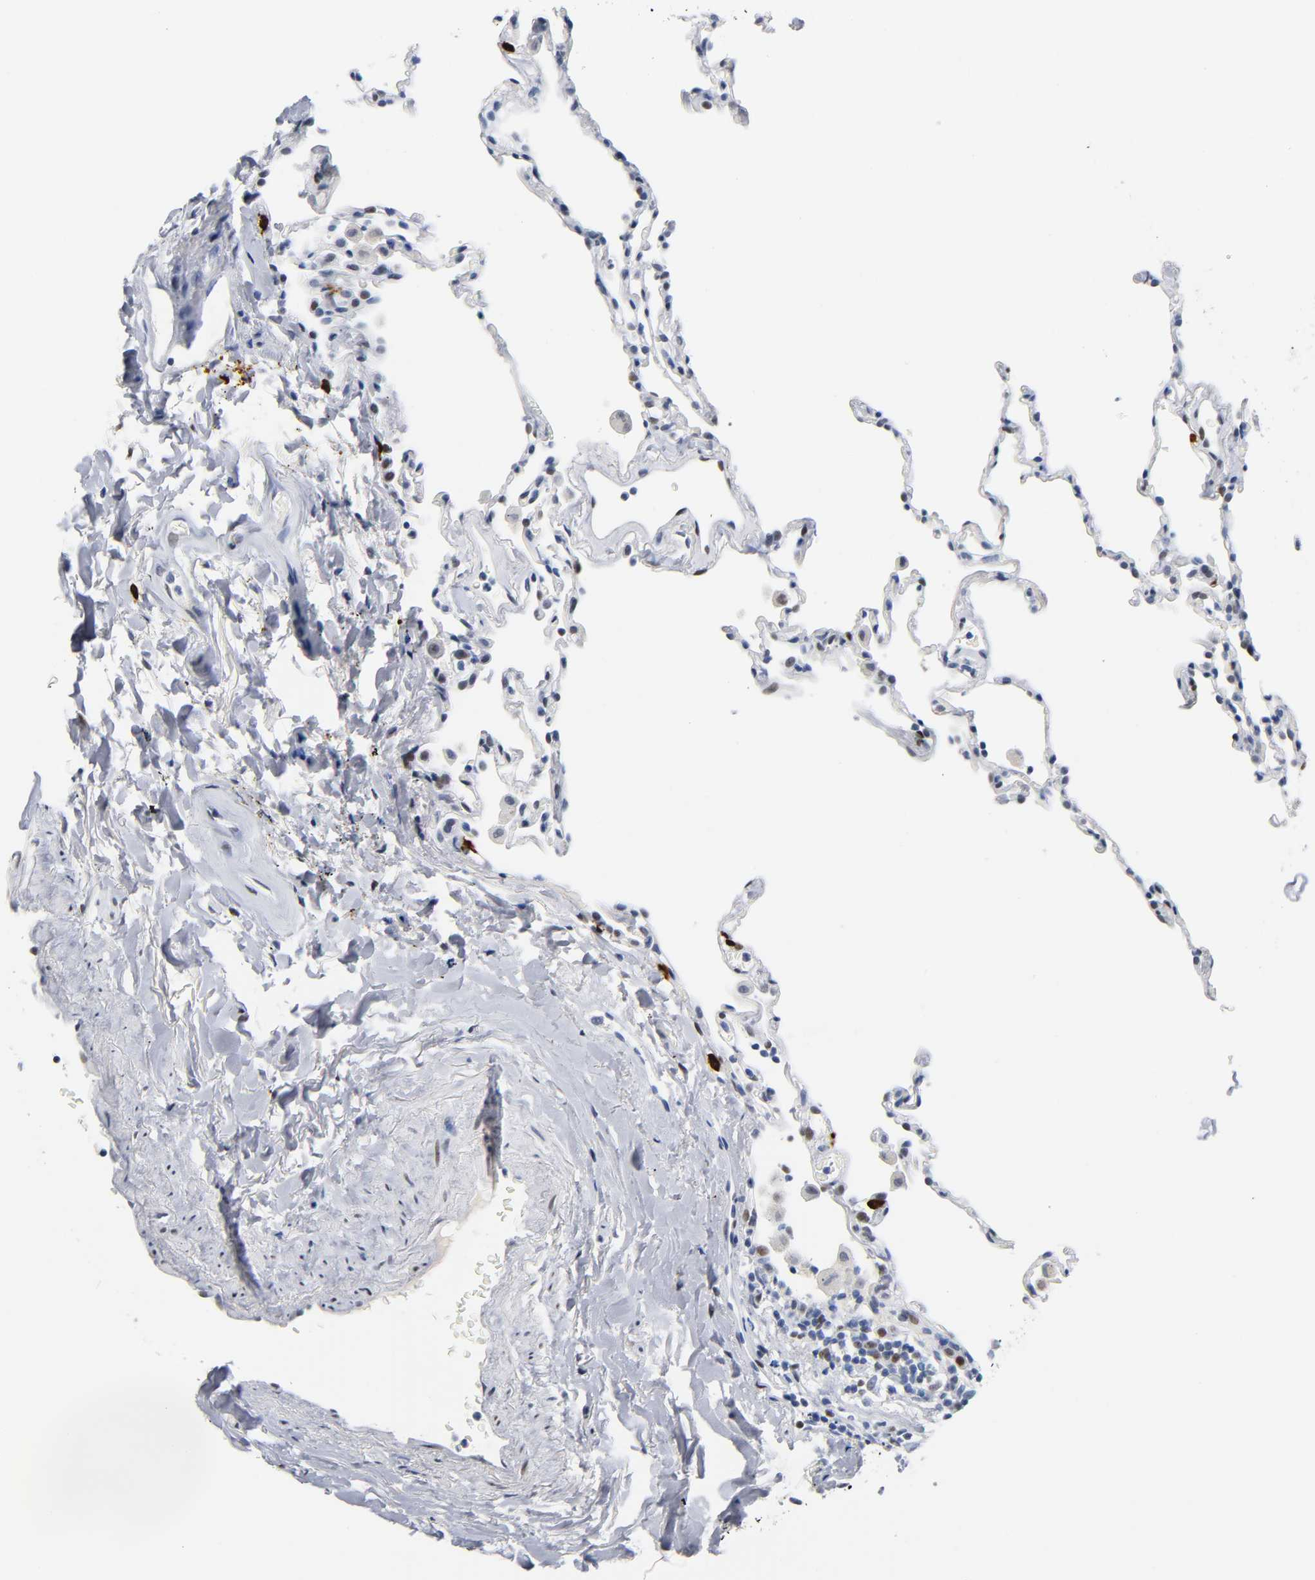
{"staining": {"intensity": "moderate", "quantity": "<25%", "location": "nuclear"}, "tissue": "lung", "cell_type": "Alveolar cells", "image_type": "normal", "snomed": [{"axis": "morphology", "description": "Normal tissue, NOS"}, {"axis": "morphology", "description": "Soft tissue tumor metastatic"}, {"axis": "topography", "description": "Lung"}], "caption": "This histopathology image exhibits IHC staining of benign lung, with low moderate nuclear staining in approximately <25% of alveolar cells.", "gene": "NAB2", "patient": {"sex": "male", "age": 59}}